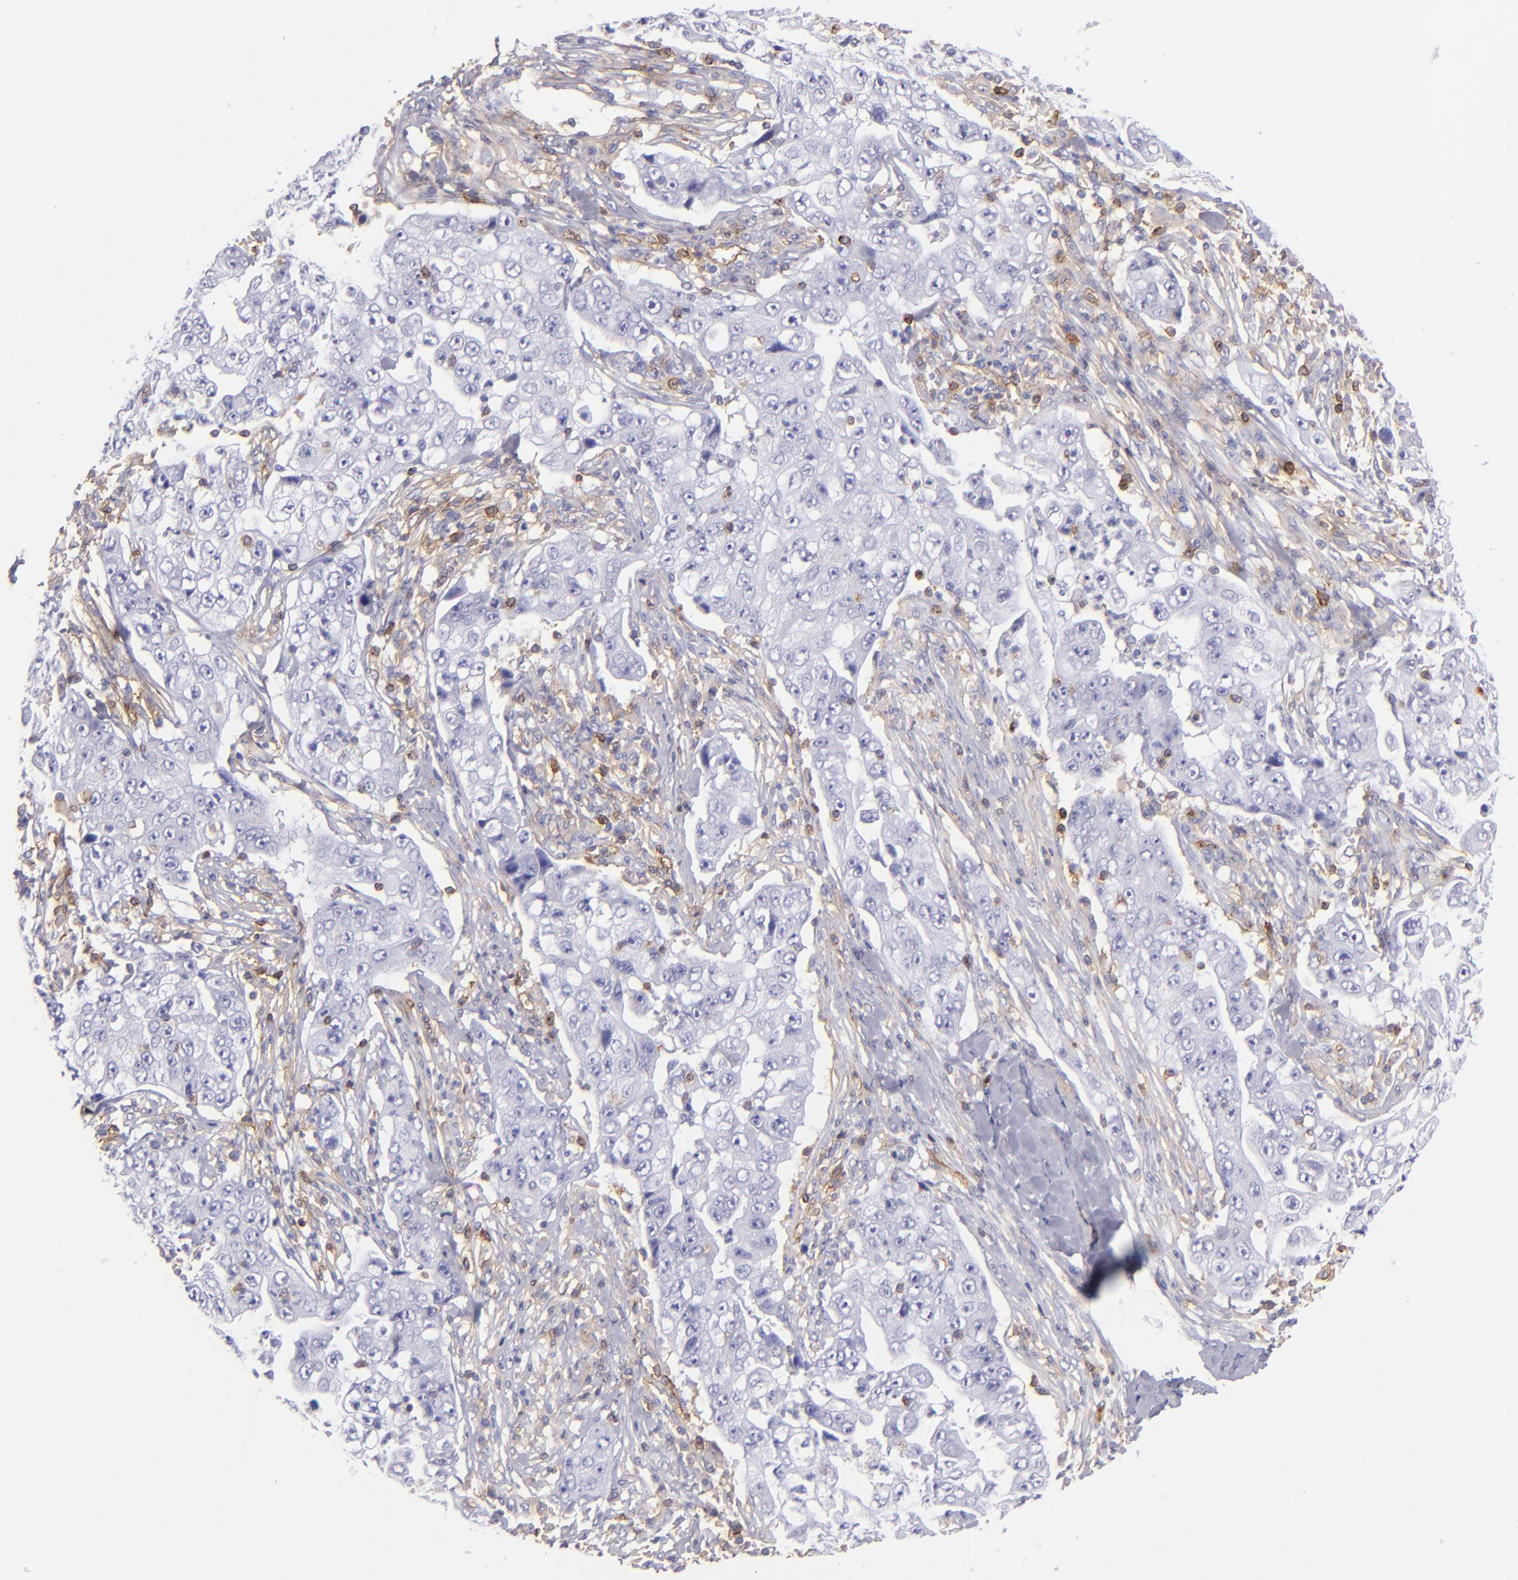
{"staining": {"intensity": "negative", "quantity": "none", "location": "none"}, "tissue": "lung cancer", "cell_type": "Tumor cells", "image_type": "cancer", "snomed": [{"axis": "morphology", "description": "Squamous cell carcinoma, NOS"}, {"axis": "topography", "description": "Lung"}], "caption": "Tumor cells show no significant staining in lung squamous cell carcinoma. (DAB immunohistochemistry, high magnification).", "gene": "ENTPD1", "patient": {"sex": "male", "age": 64}}